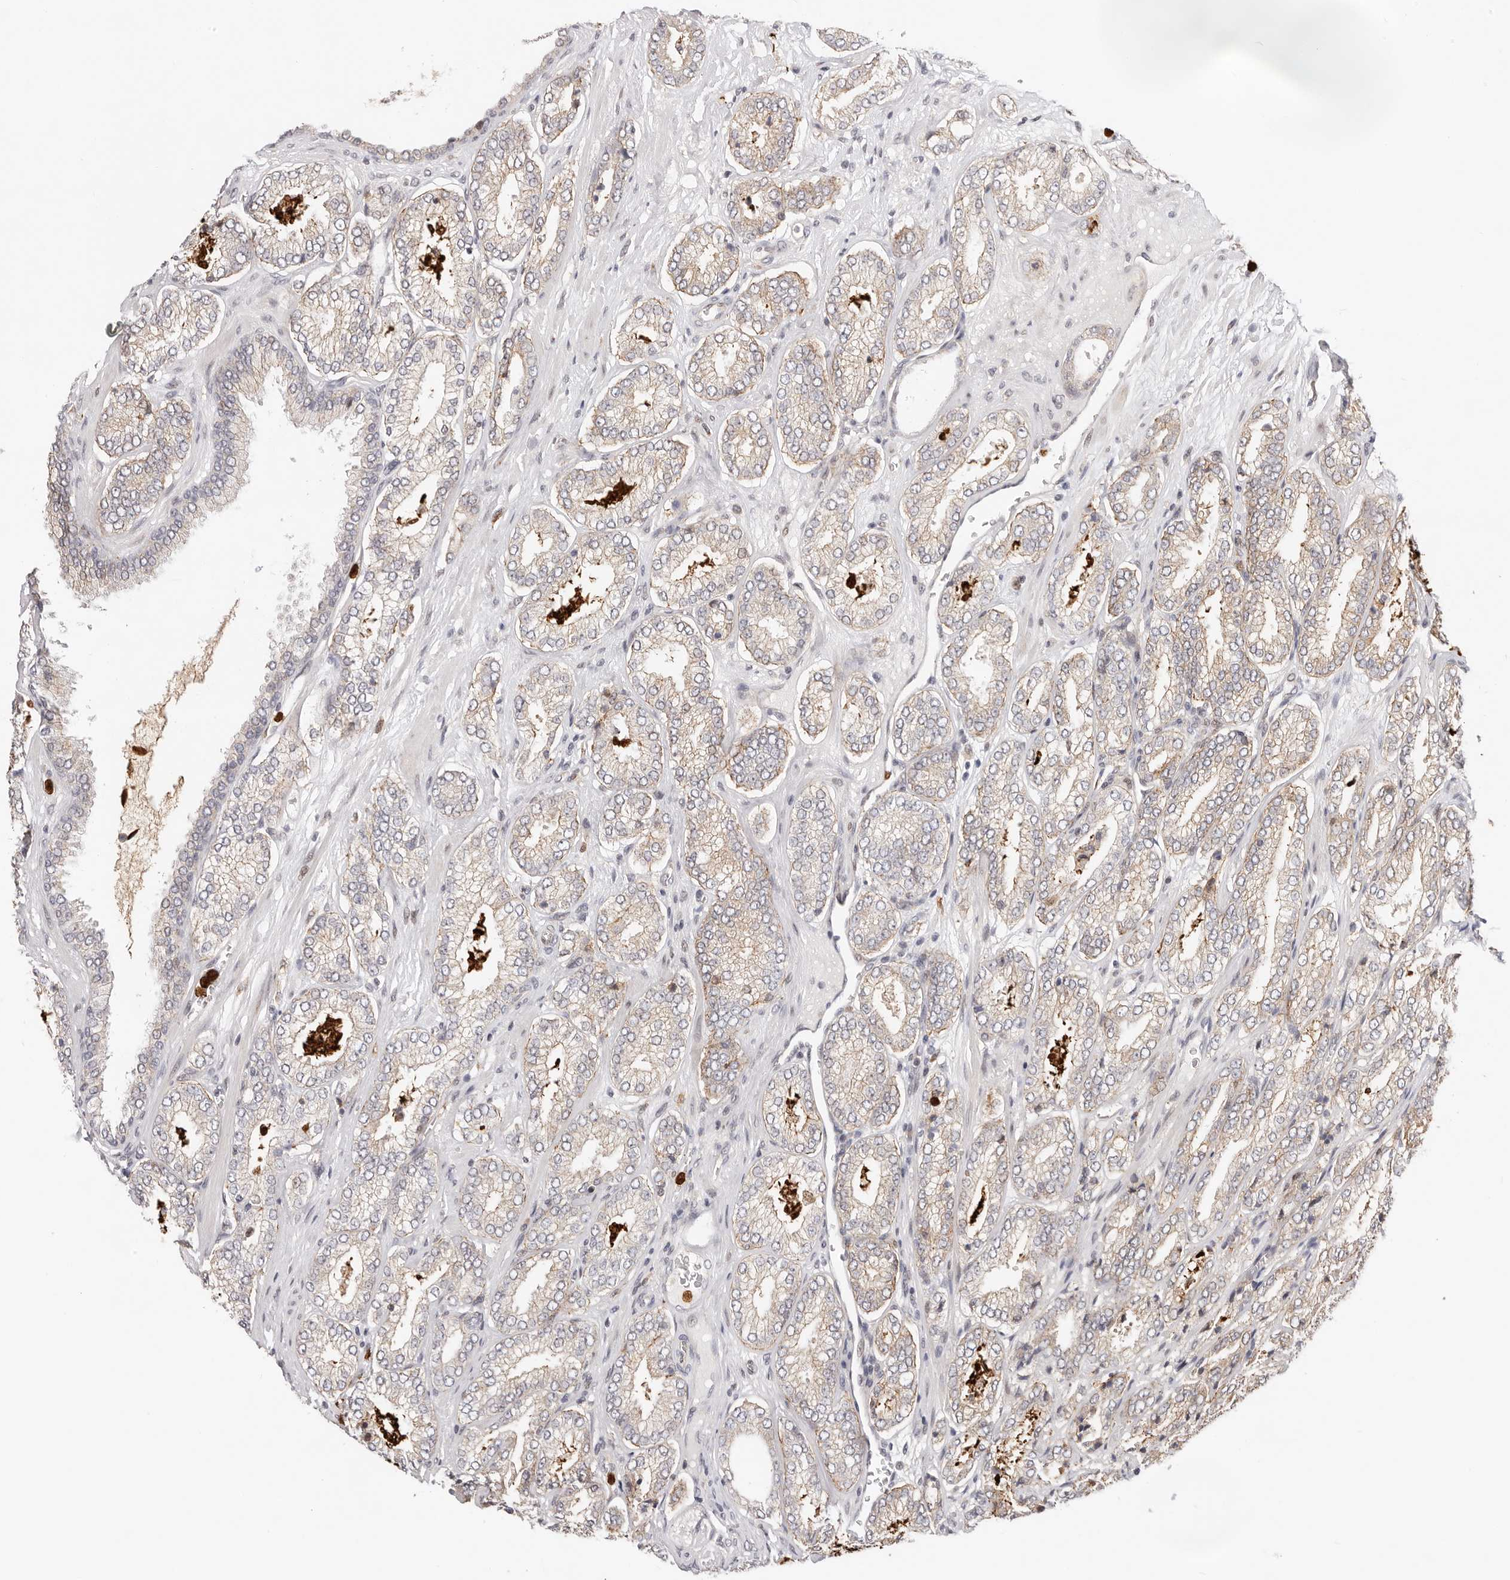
{"staining": {"intensity": "moderate", "quantity": "25%-75%", "location": "cytoplasmic/membranous"}, "tissue": "prostate cancer", "cell_type": "Tumor cells", "image_type": "cancer", "snomed": [{"axis": "morphology", "description": "Adenocarcinoma, Low grade"}, {"axis": "topography", "description": "Prostate"}], "caption": "A histopathology image showing moderate cytoplasmic/membranous expression in approximately 25%-75% of tumor cells in prostate cancer, as visualized by brown immunohistochemical staining.", "gene": "AFDN", "patient": {"sex": "male", "age": 62}}